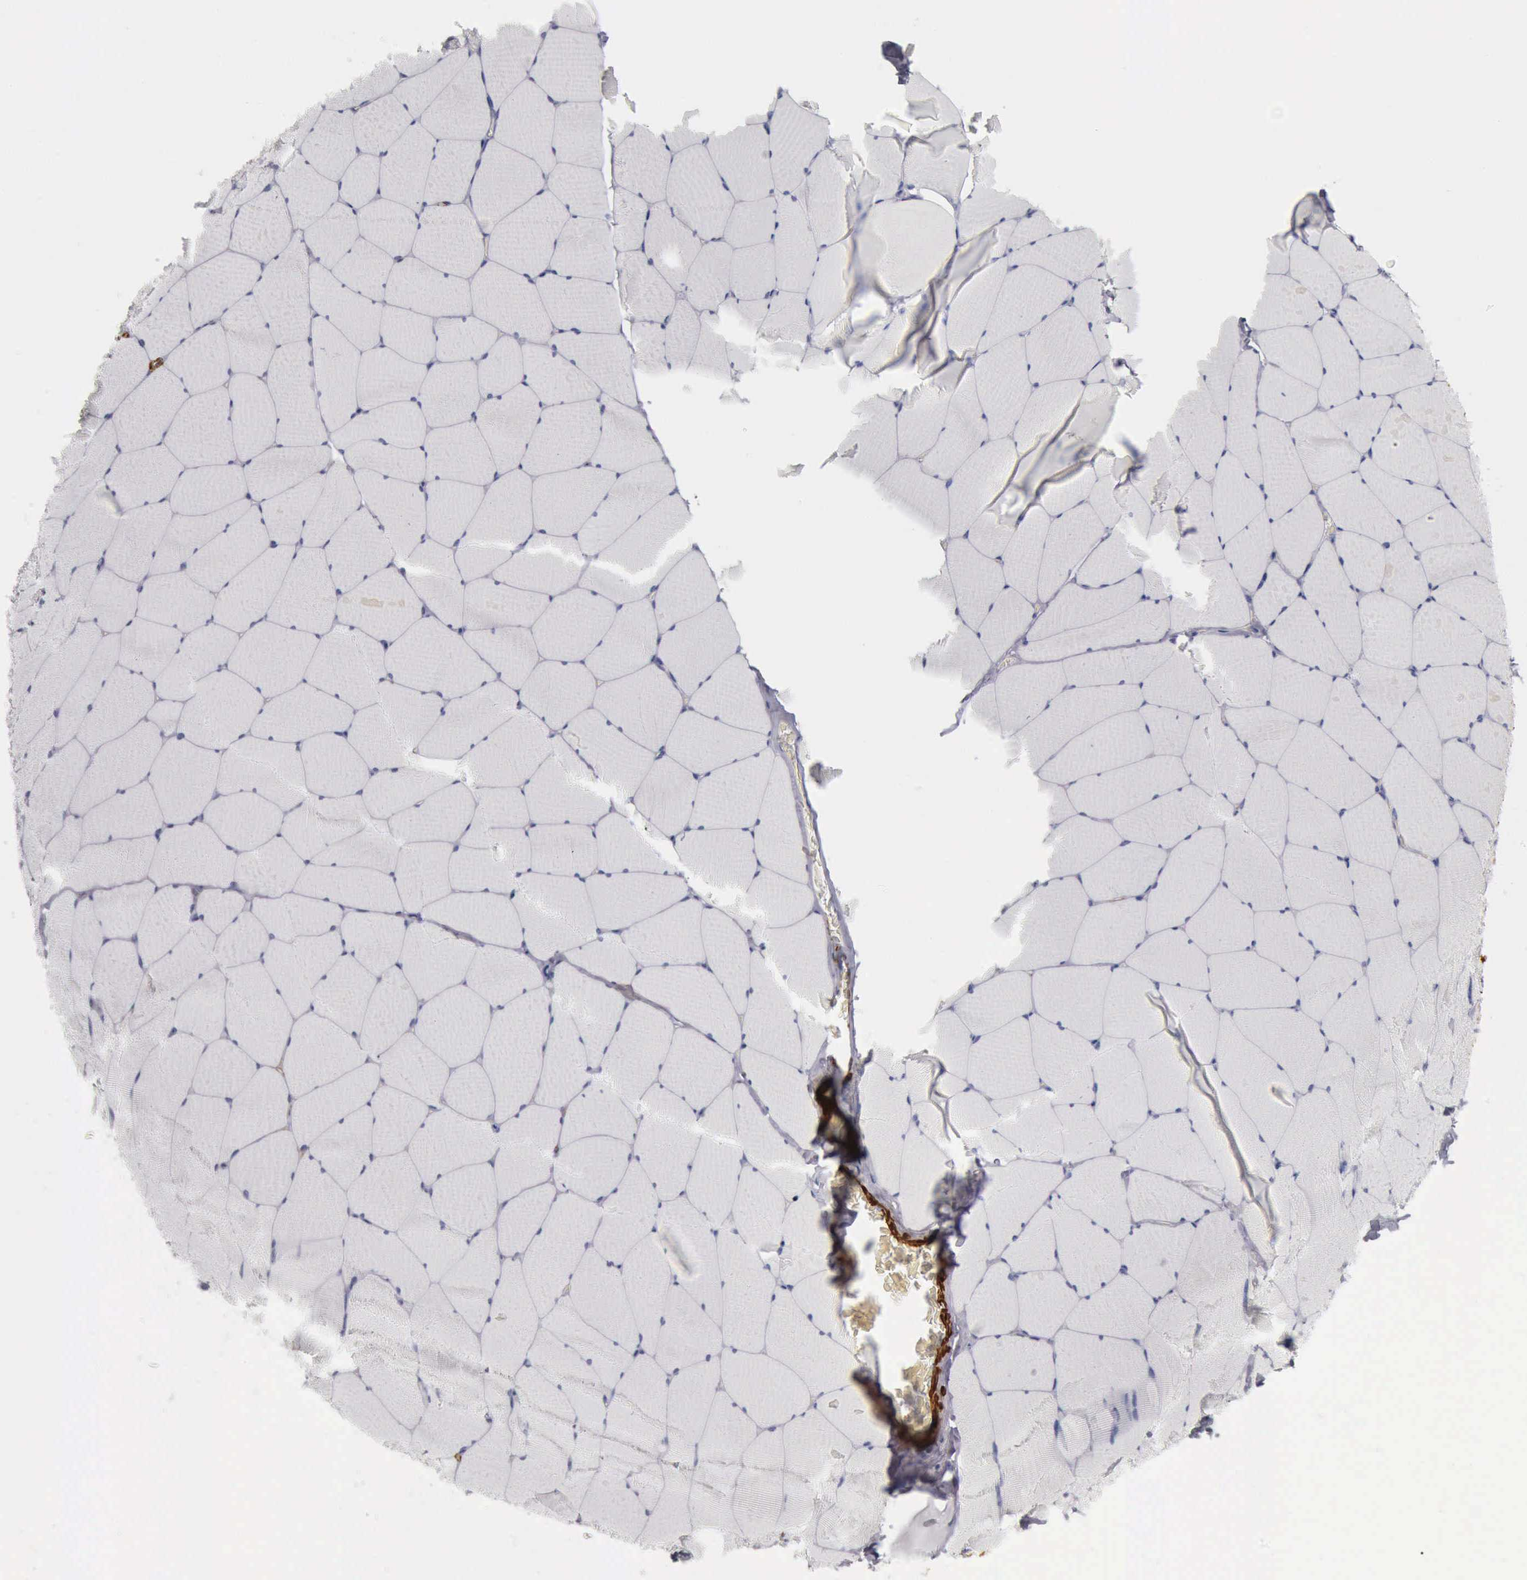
{"staining": {"intensity": "negative", "quantity": "none", "location": "none"}, "tissue": "skeletal muscle", "cell_type": "Myocytes", "image_type": "normal", "snomed": [{"axis": "morphology", "description": "Normal tissue, NOS"}, {"axis": "topography", "description": "Skeletal muscle"}, {"axis": "topography", "description": "Salivary gland"}], "caption": "Immunohistochemistry image of unremarkable skeletal muscle: skeletal muscle stained with DAB shows no significant protein expression in myocytes.", "gene": "CALD1", "patient": {"sex": "male", "age": 62}}